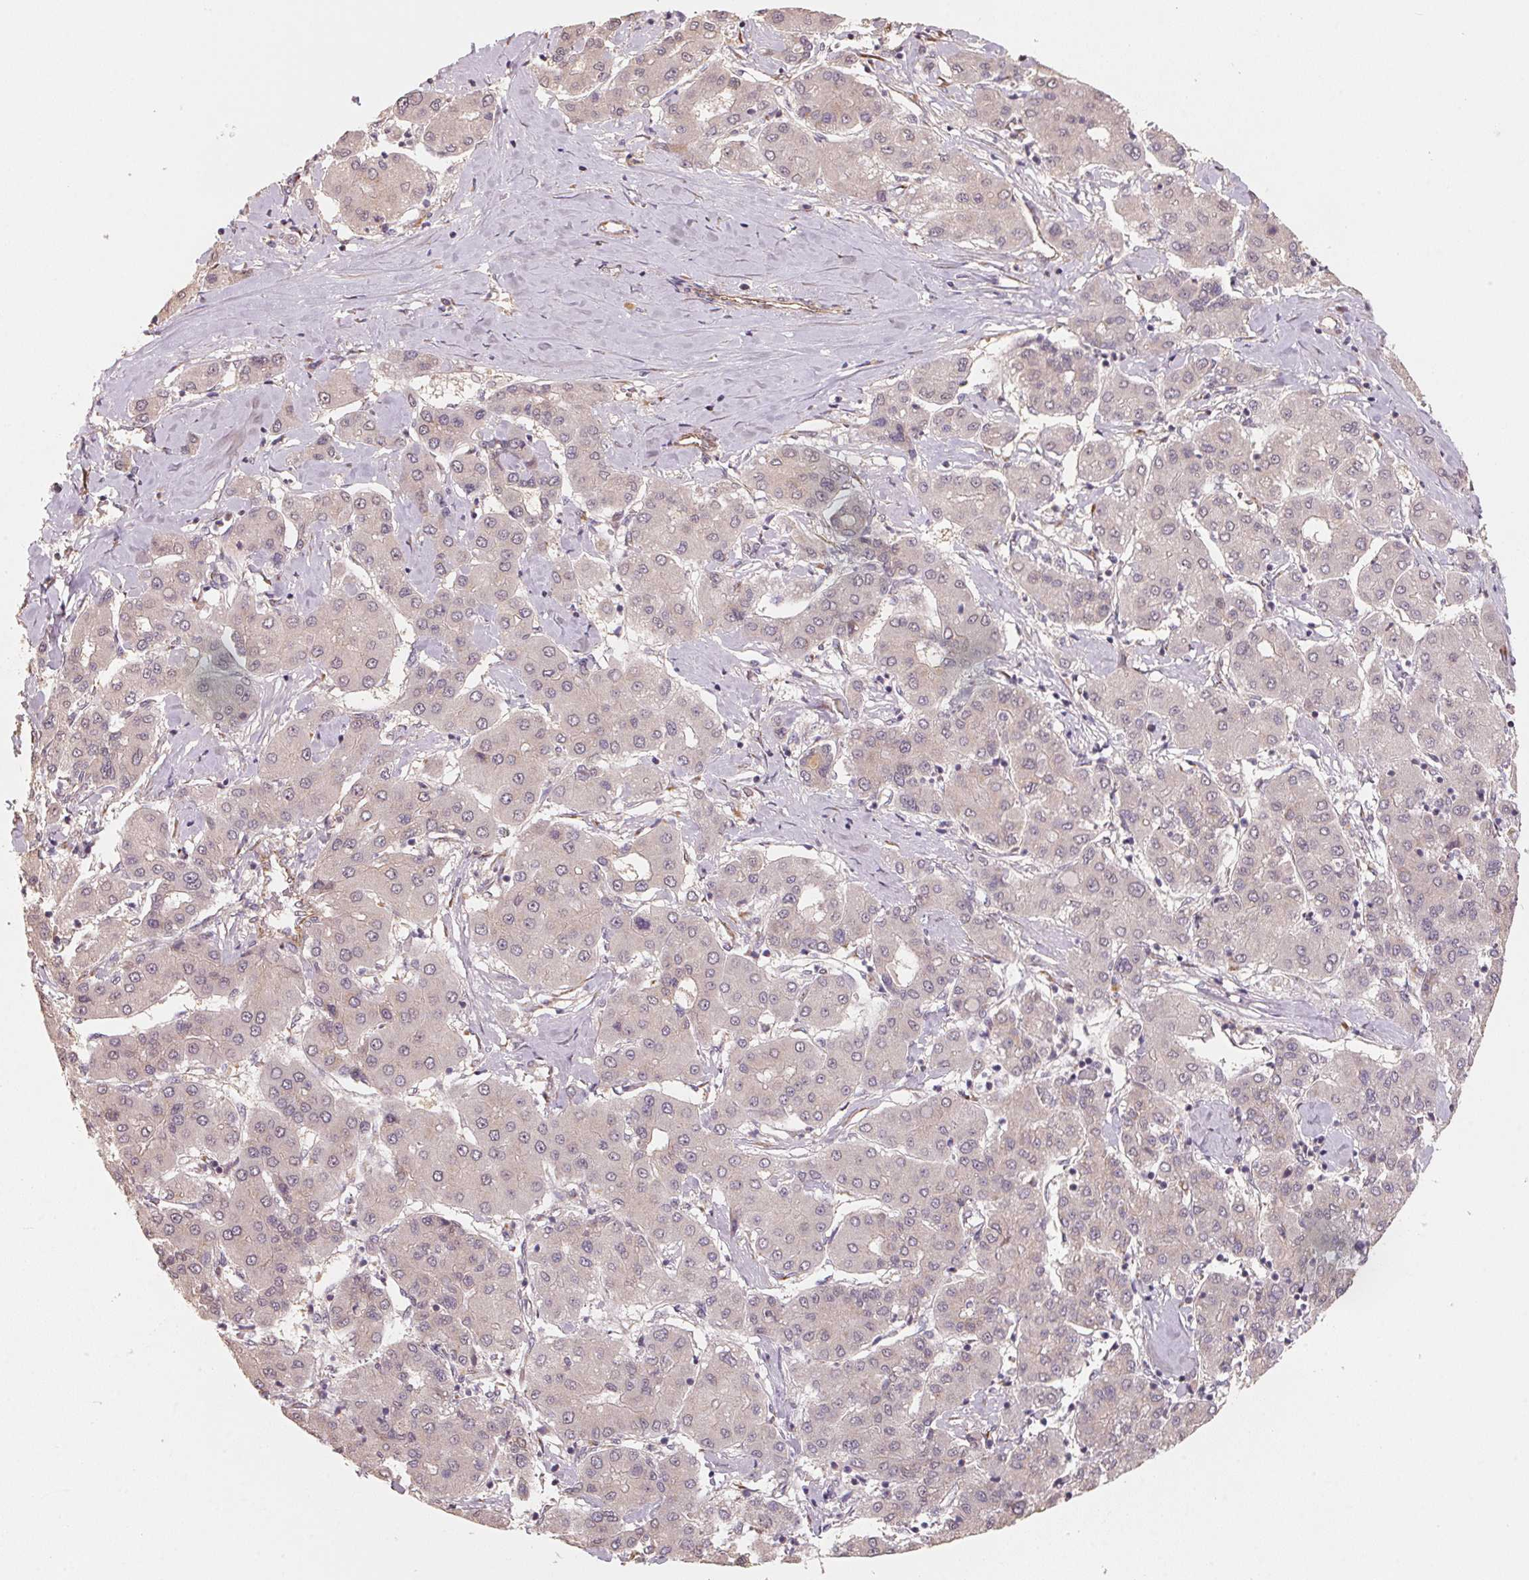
{"staining": {"intensity": "negative", "quantity": "none", "location": "none"}, "tissue": "liver cancer", "cell_type": "Tumor cells", "image_type": "cancer", "snomed": [{"axis": "morphology", "description": "Carcinoma, Hepatocellular, NOS"}, {"axis": "topography", "description": "Liver"}], "caption": "IHC of liver cancer (hepatocellular carcinoma) demonstrates no positivity in tumor cells.", "gene": "TSPAN12", "patient": {"sex": "male", "age": 65}}